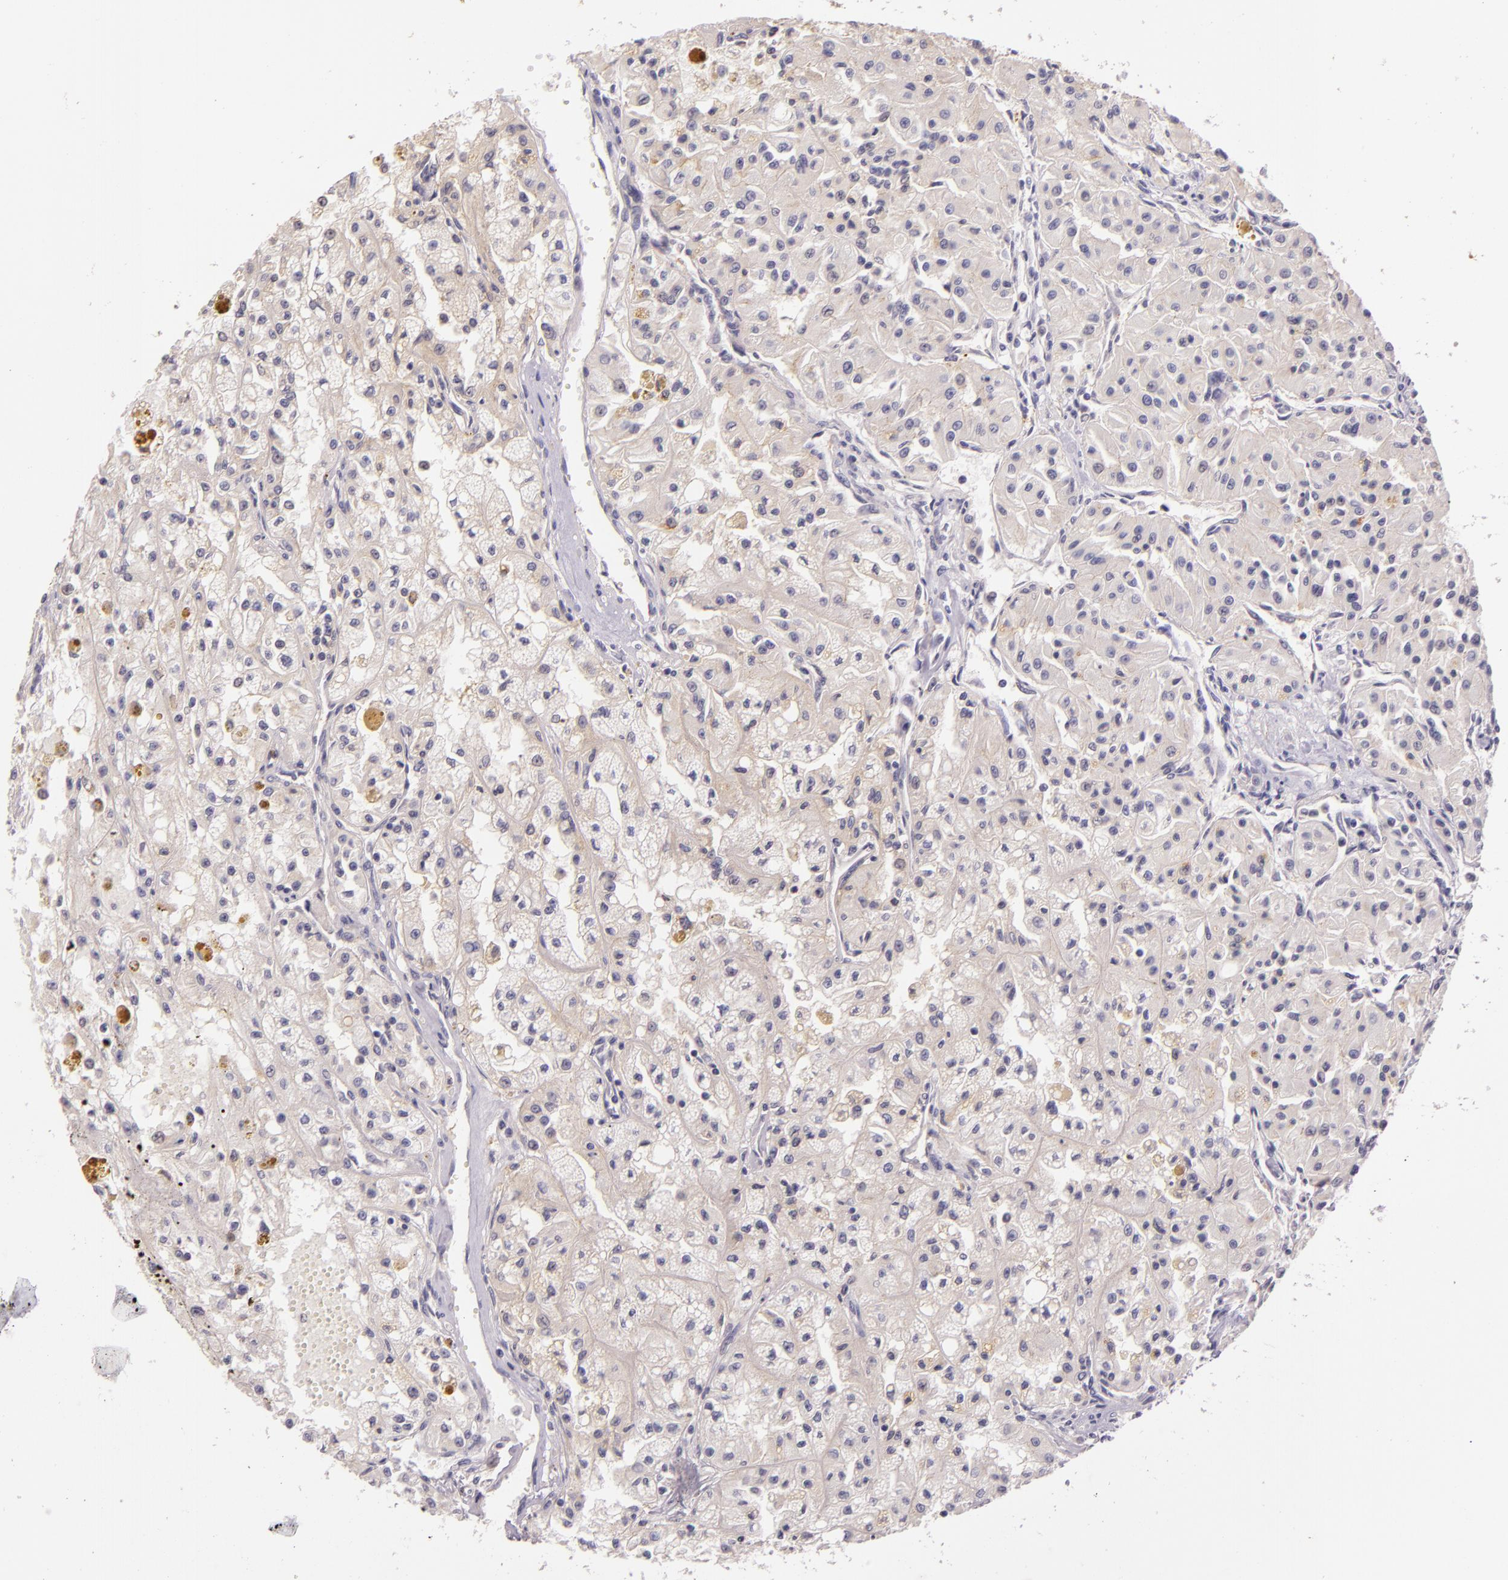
{"staining": {"intensity": "weak", "quantity": "25%-75%", "location": "cytoplasmic/membranous"}, "tissue": "renal cancer", "cell_type": "Tumor cells", "image_type": "cancer", "snomed": [{"axis": "morphology", "description": "Adenocarcinoma, NOS"}, {"axis": "topography", "description": "Kidney"}], "caption": "Adenocarcinoma (renal) stained with DAB immunohistochemistry displays low levels of weak cytoplasmic/membranous expression in about 25%-75% of tumor cells. (DAB (3,3'-diaminobenzidine) = brown stain, brightfield microscopy at high magnification).", "gene": "ARMH4", "patient": {"sex": "male", "age": 78}}